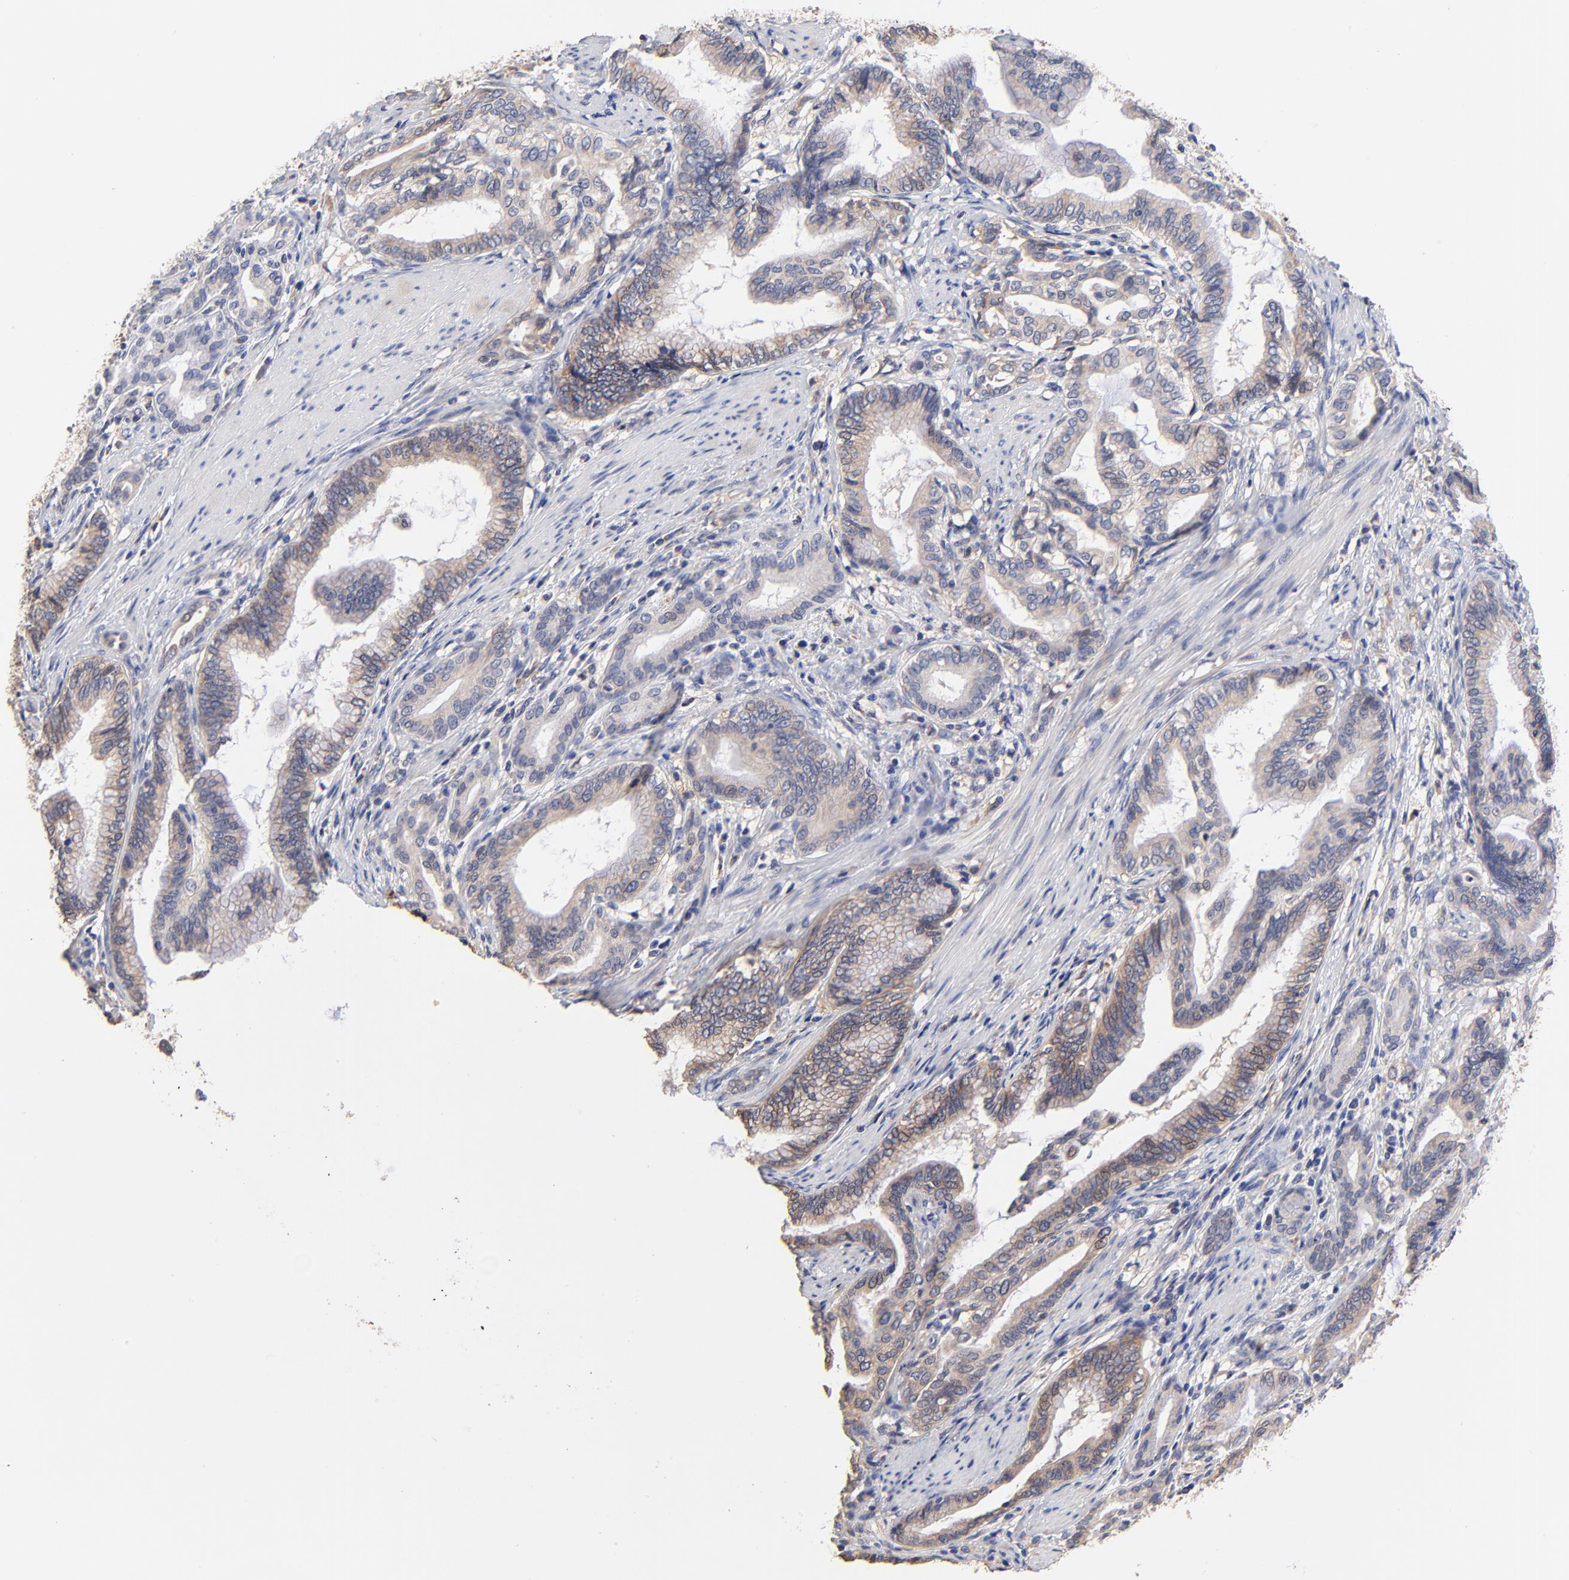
{"staining": {"intensity": "weak", "quantity": ">75%", "location": "cytoplasmic/membranous"}, "tissue": "pancreatic cancer", "cell_type": "Tumor cells", "image_type": "cancer", "snomed": [{"axis": "morphology", "description": "Adenocarcinoma, NOS"}, {"axis": "topography", "description": "Pancreas"}], "caption": "This is an image of immunohistochemistry (IHC) staining of adenocarcinoma (pancreatic), which shows weak expression in the cytoplasmic/membranous of tumor cells.", "gene": "PTK7", "patient": {"sex": "female", "age": 64}}